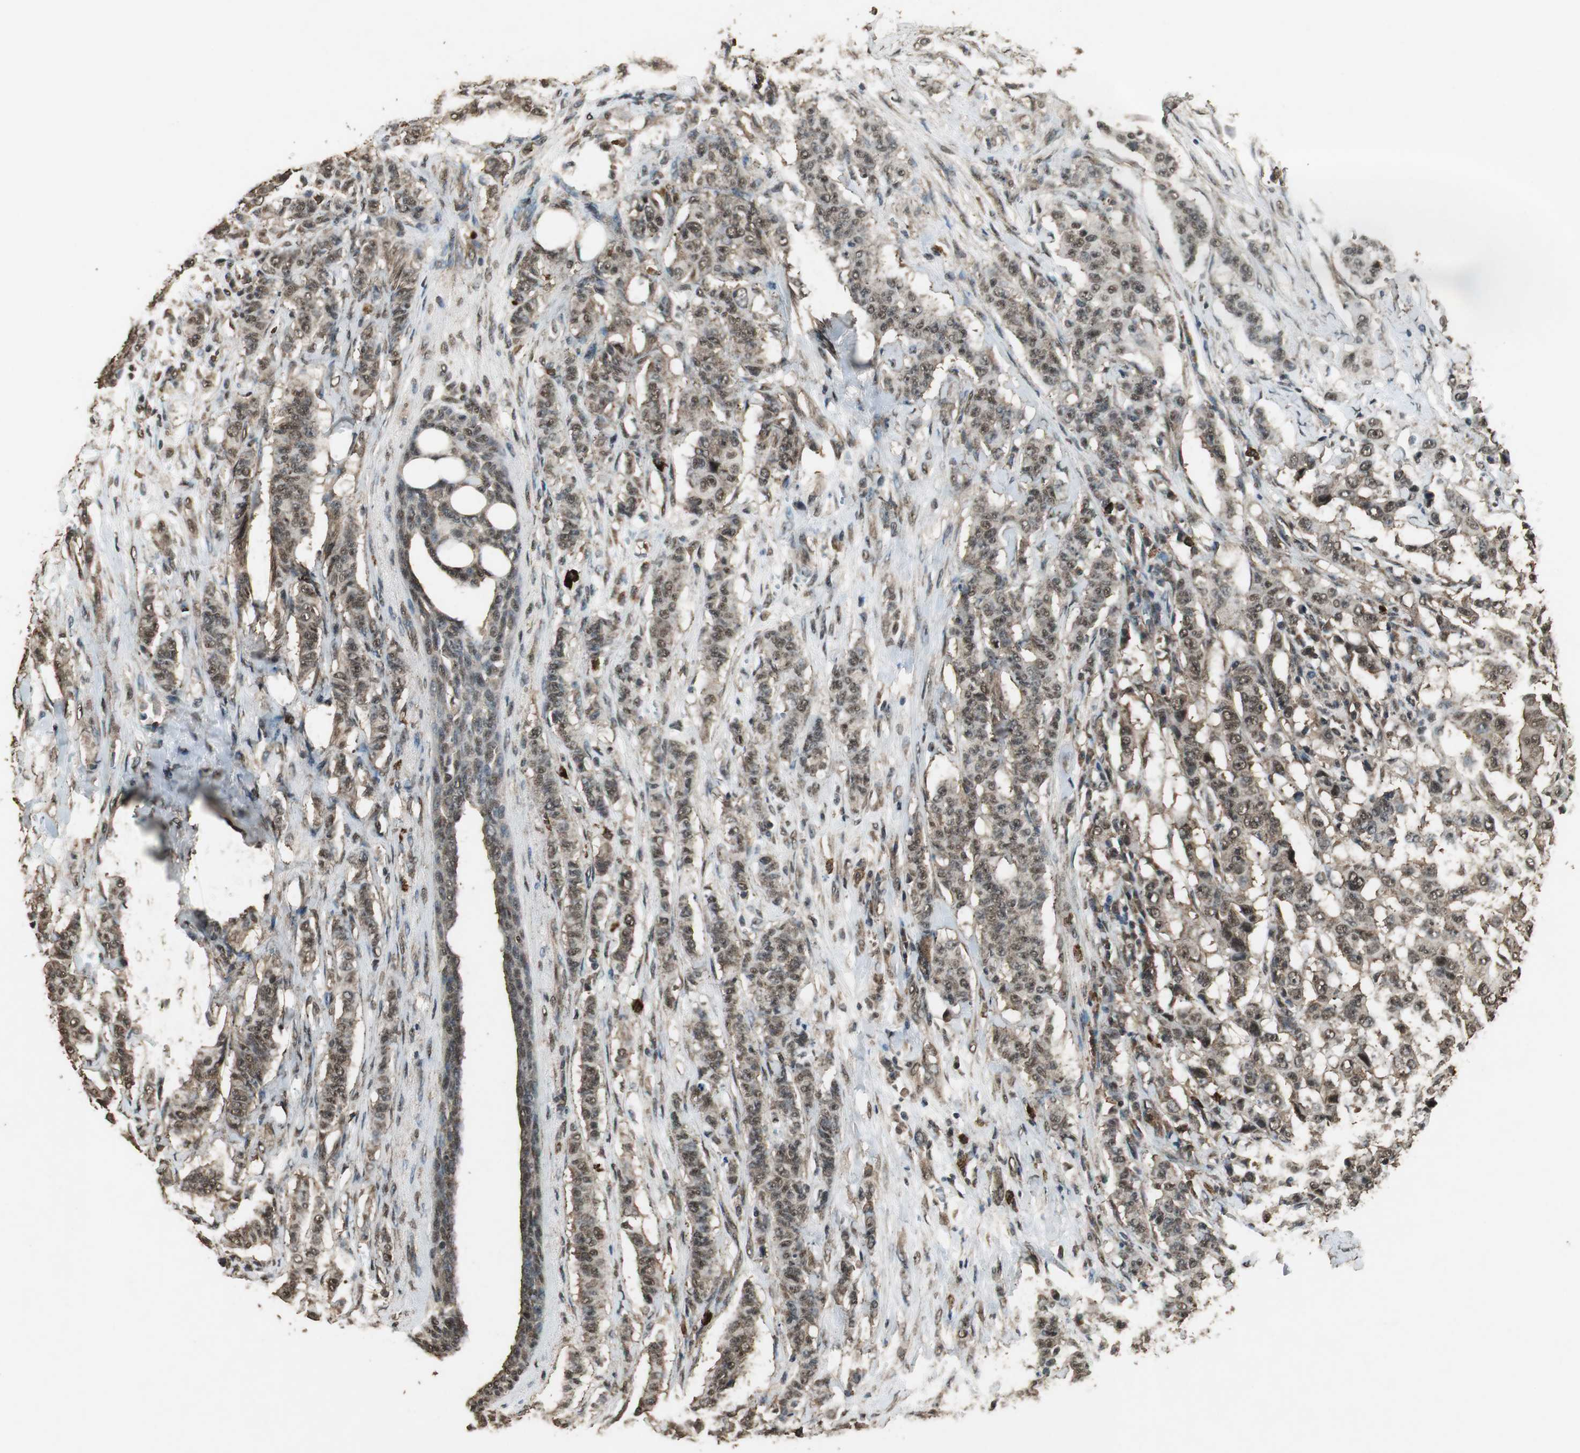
{"staining": {"intensity": "moderate", "quantity": ">75%", "location": "cytoplasmic/membranous,nuclear"}, "tissue": "breast cancer", "cell_type": "Tumor cells", "image_type": "cancer", "snomed": [{"axis": "morphology", "description": "Duct carcinoma"}, {"axis": "topography", "description": "Breast"}], "caption": "Immunohistochemistry (IHC) staining of breast cancer, which shows medium levels of moderate cytoplasmic/membranous and nuclear positivity in about >75% of tumor cells indicating moderate cytoplasmic/membranous and nuclear protein positivity. The staining was performed using DAB (3,3'-diaminobenzidine) (brown) for protein detection and nuclei were counterstained in hematoxylin (blue).", "gene": "PPP1R13B", "patient": {"sex": "female", "age": 40}}